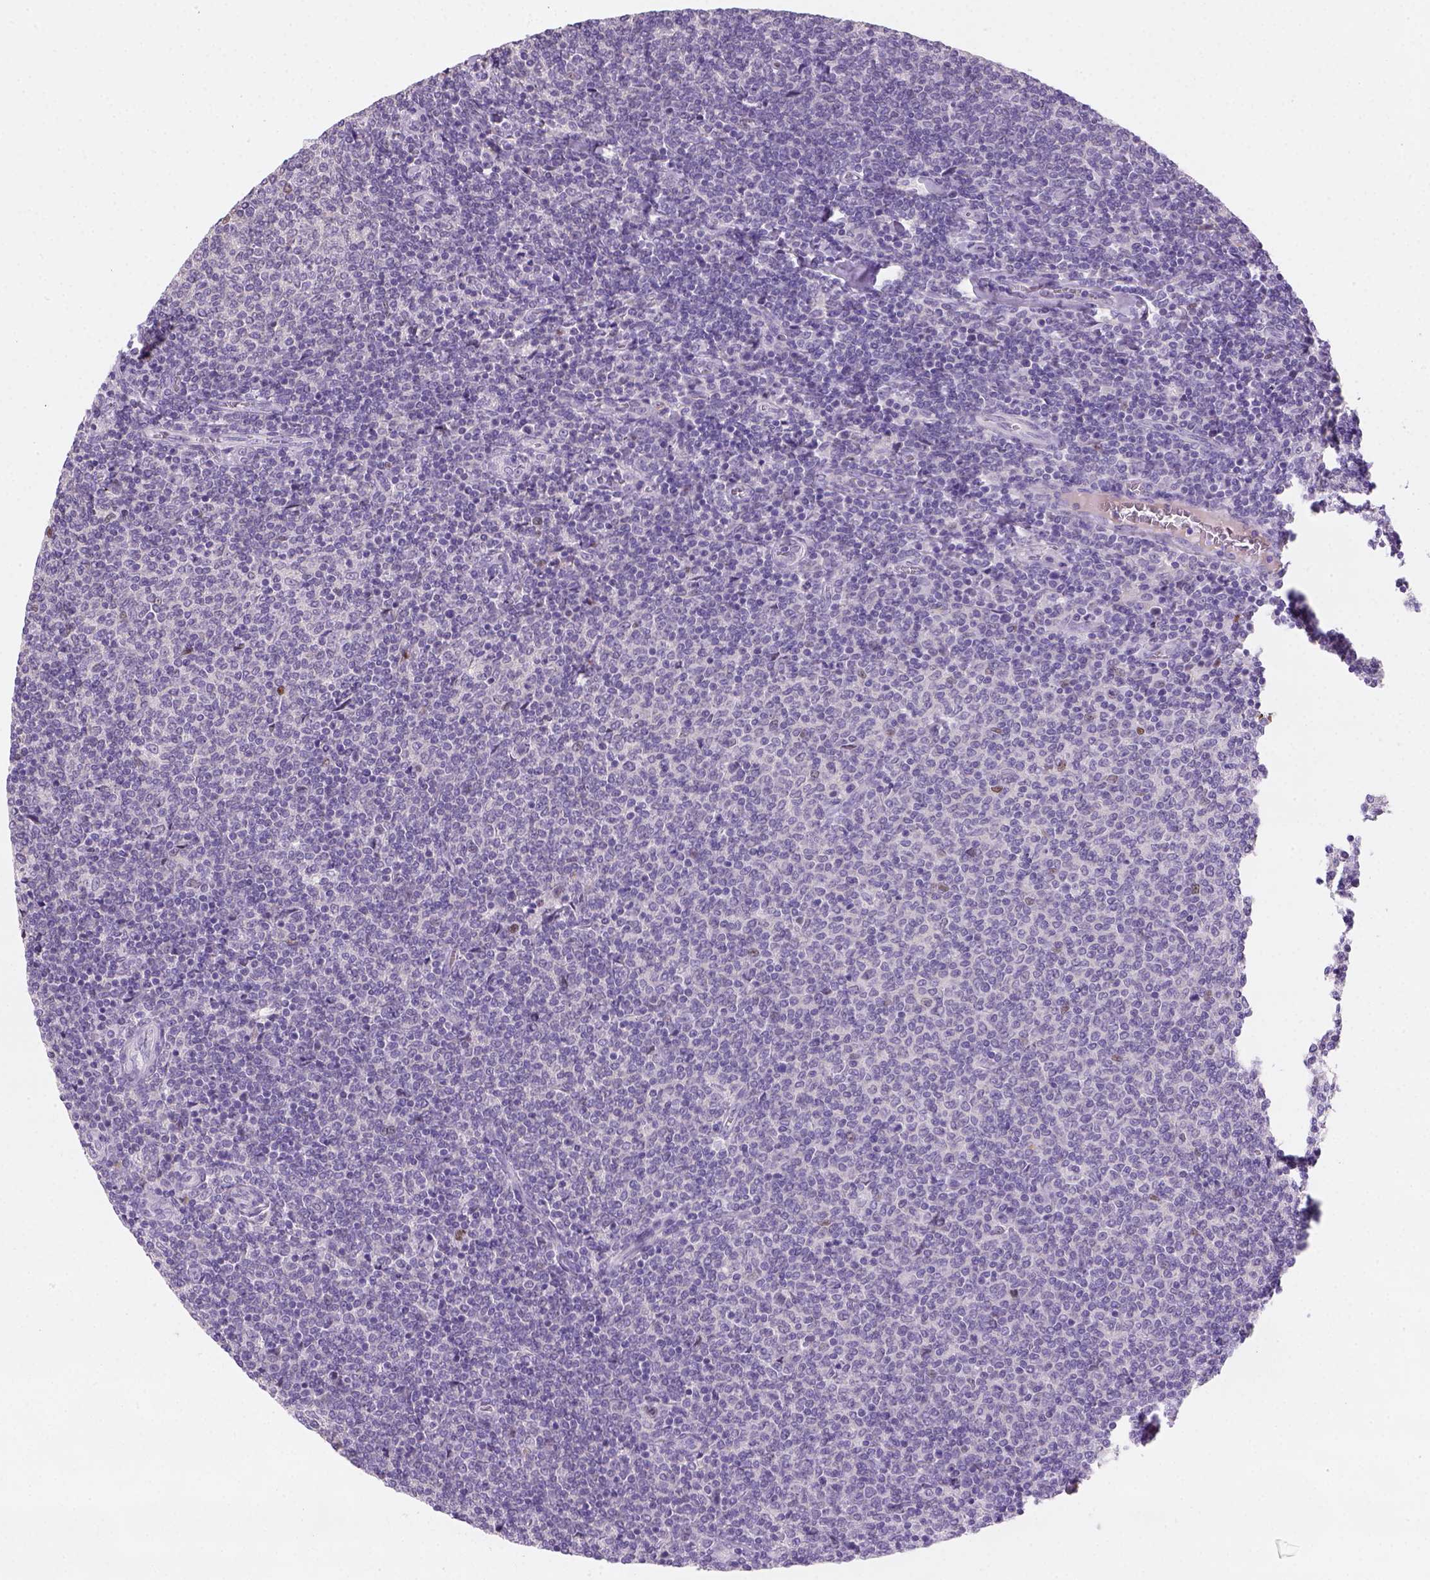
{"staining": {"intensity": "negative", "quantity": "none", "location": "none"}, "tissue": "lymphoma", "cell_type": "Tumor cells", "image_type": "cancer", "snomed": [{"axis": "morphology", "description": "Malignant lymphoma, non-Hodgkin's type, Low grade"}, {"axis": "topography", "description": "Lymph node"}], "caption": "Tumor cells show no significant staining in lymphoma.", "gene": "ZMAT4", "patient": {"sex": "male", "age": 52}}